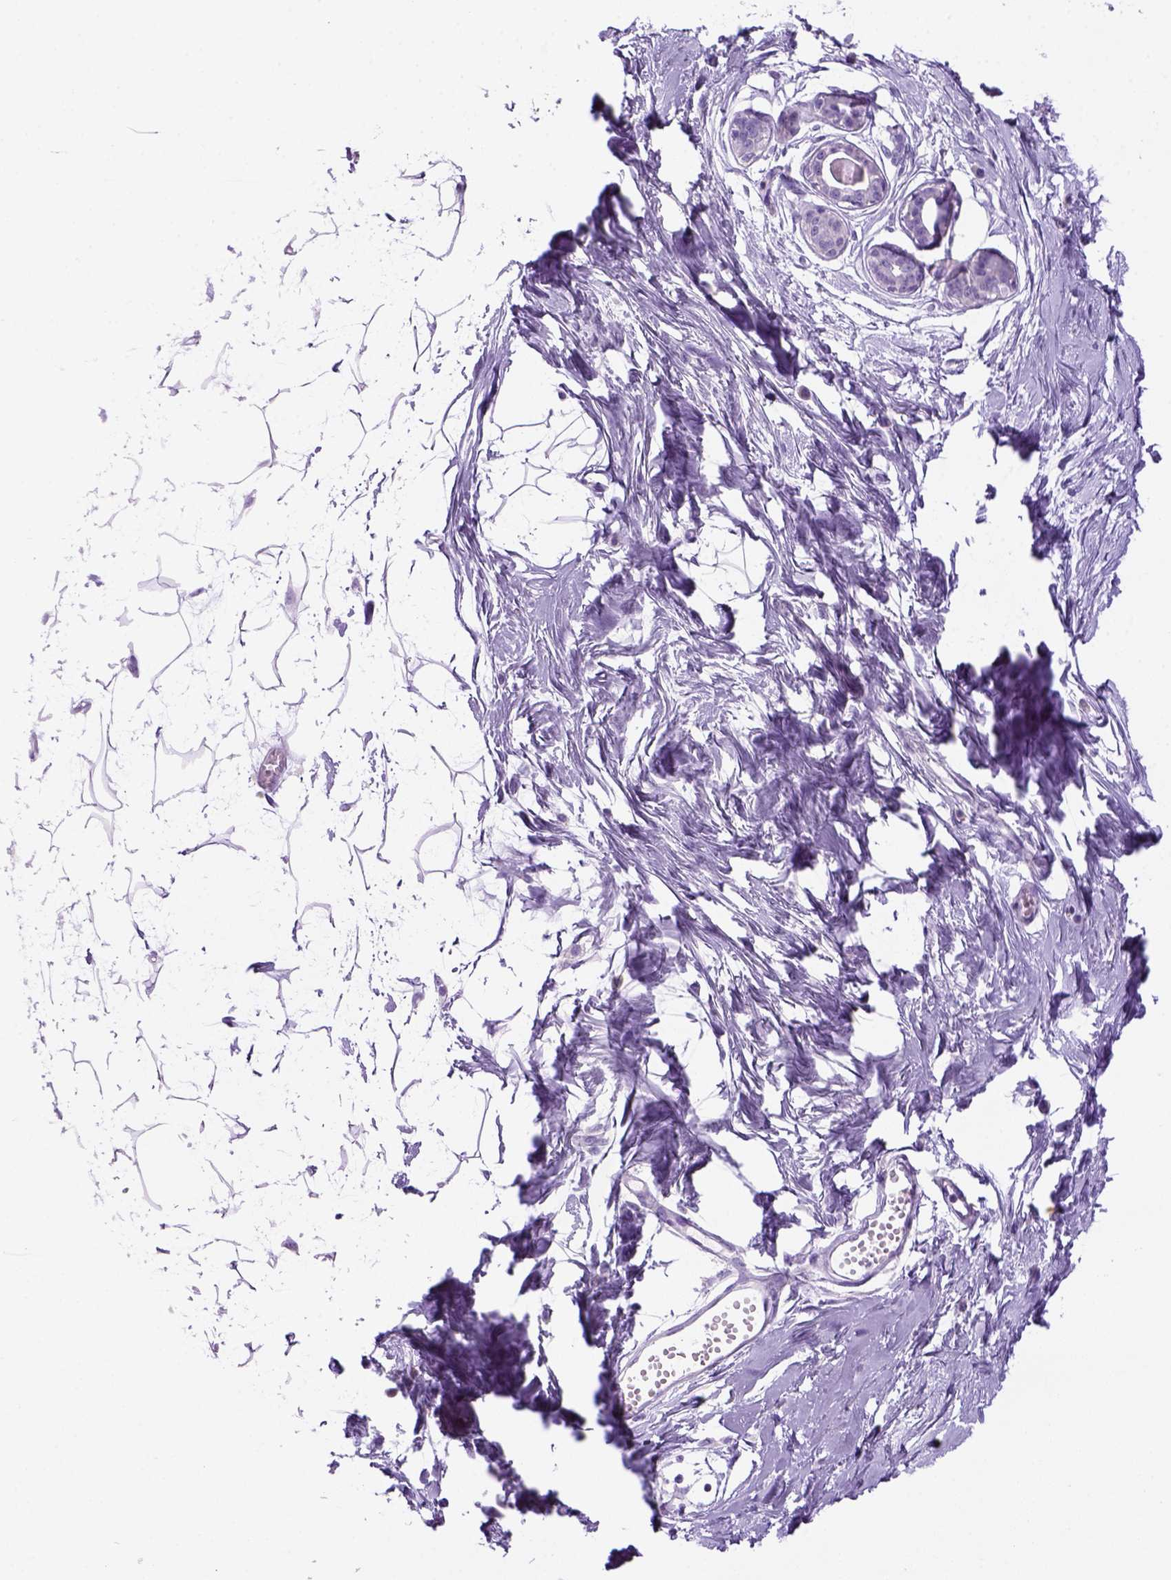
{"staining": {"intensity": "negative", "quantity": "none", "location": "none"}, "tissue": "breast", "cell_type": "Adipocytes", "image_type": "normal", "snomed": [{"axis": "morphology", "description": "Normal tissue, NOS"}, {"axis": "topography", "description": "Breast"}], "caption": "The micrograph demonstrates no staining of adipocytes in benign breast.", "gene": "DNAH11", "patient": {"sex": "female", "age": 45}}